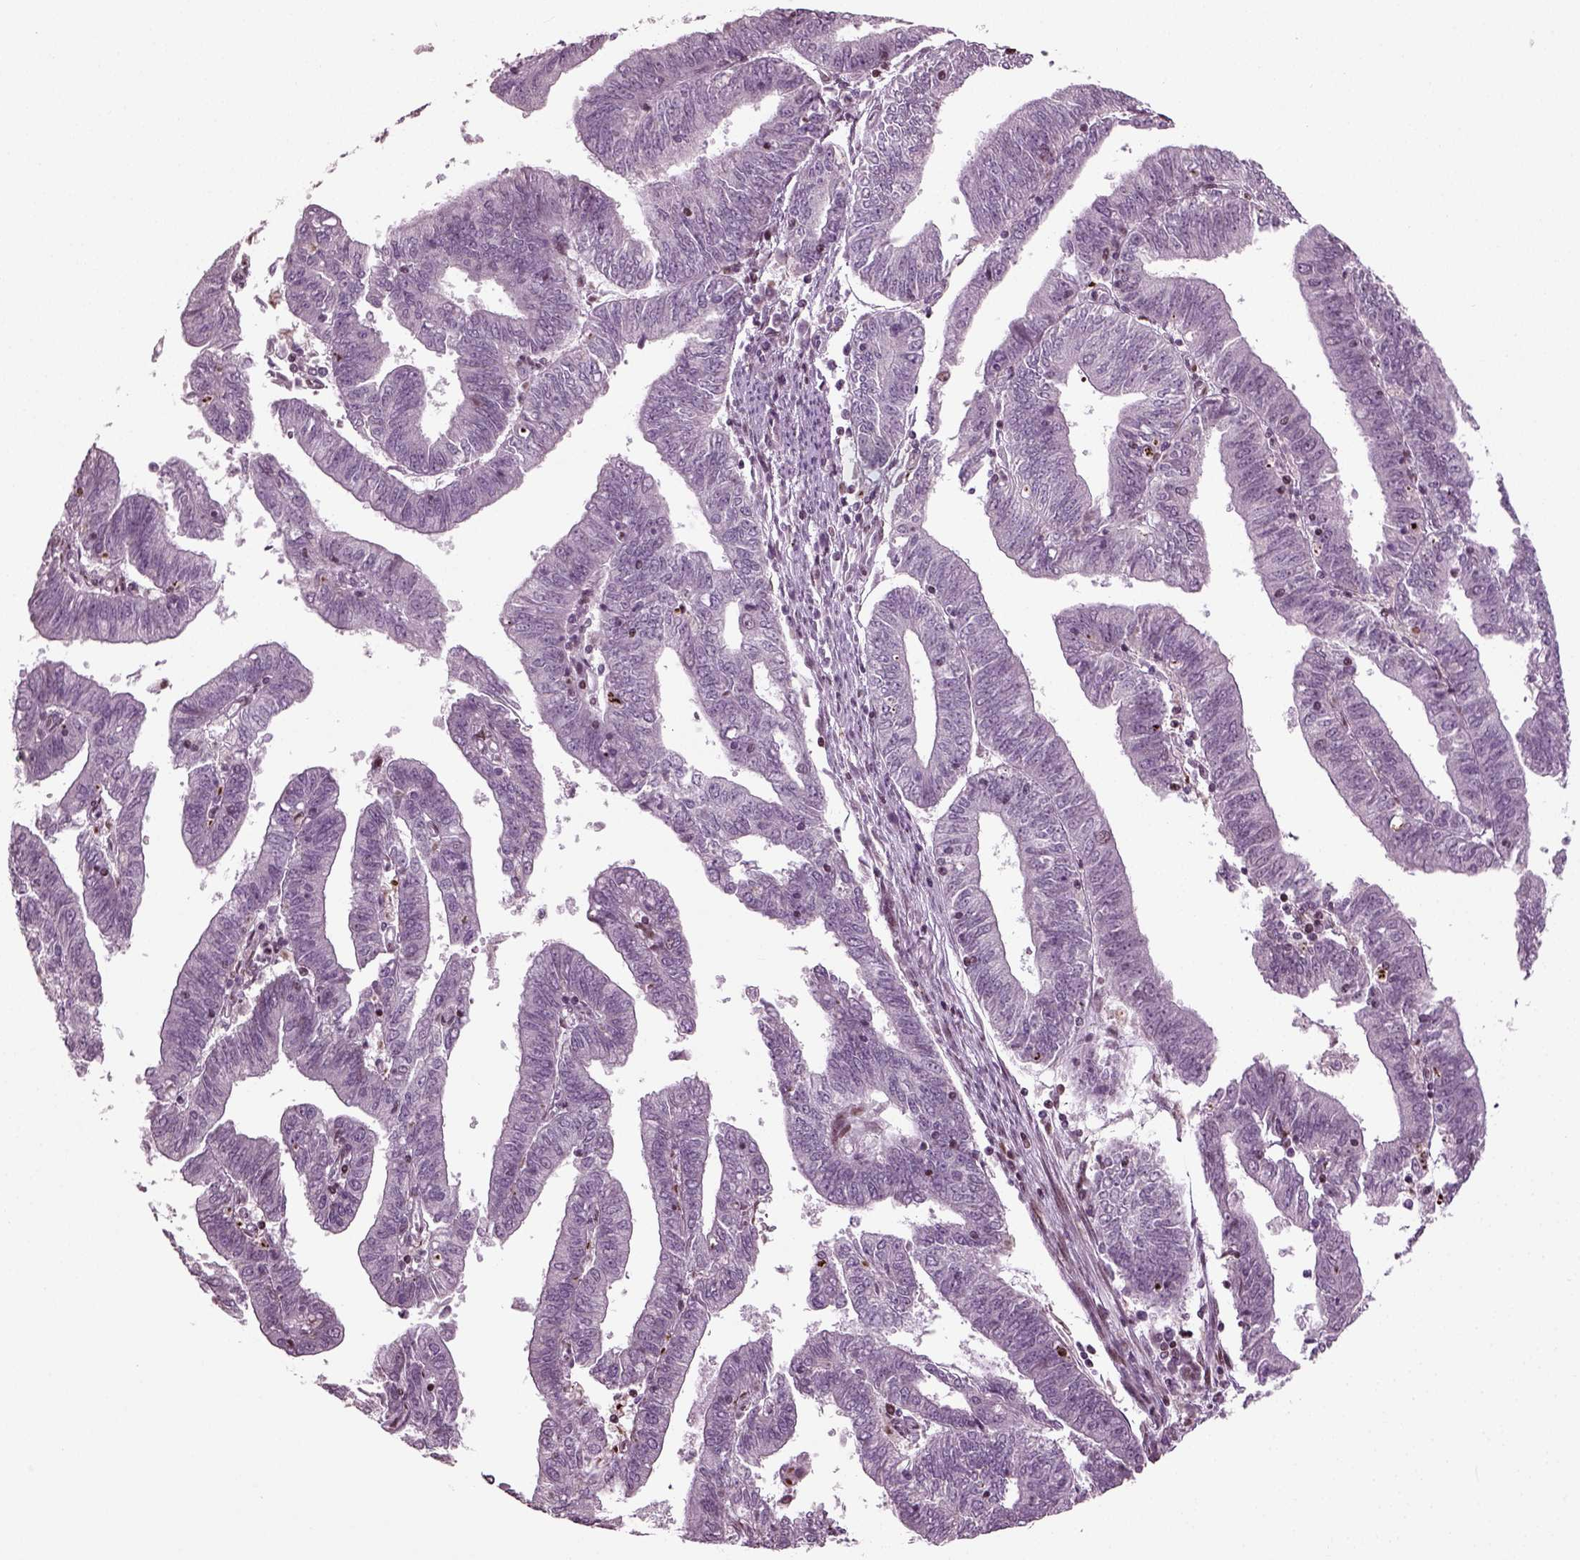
{"staining": {"intensity": "moderate", "quantity": "<25%", "location": "nuclear"}, "tissue": "endometrial cancer", "cell_type": "Tumor cells", "image_type": "cancer", "snomed": [{"axis": "morphology", "description": "Adenocarcinoma, NOS"}, {"axis": "topography", "description": "Endometrium"}], "caption": "A brown stain shows moderate nuclear staining of a protein in endometrial cancer (adenocarcinoma) tumor cells.", "gene": "HEYL", "patient": {"sex": "female", "age": 82}}